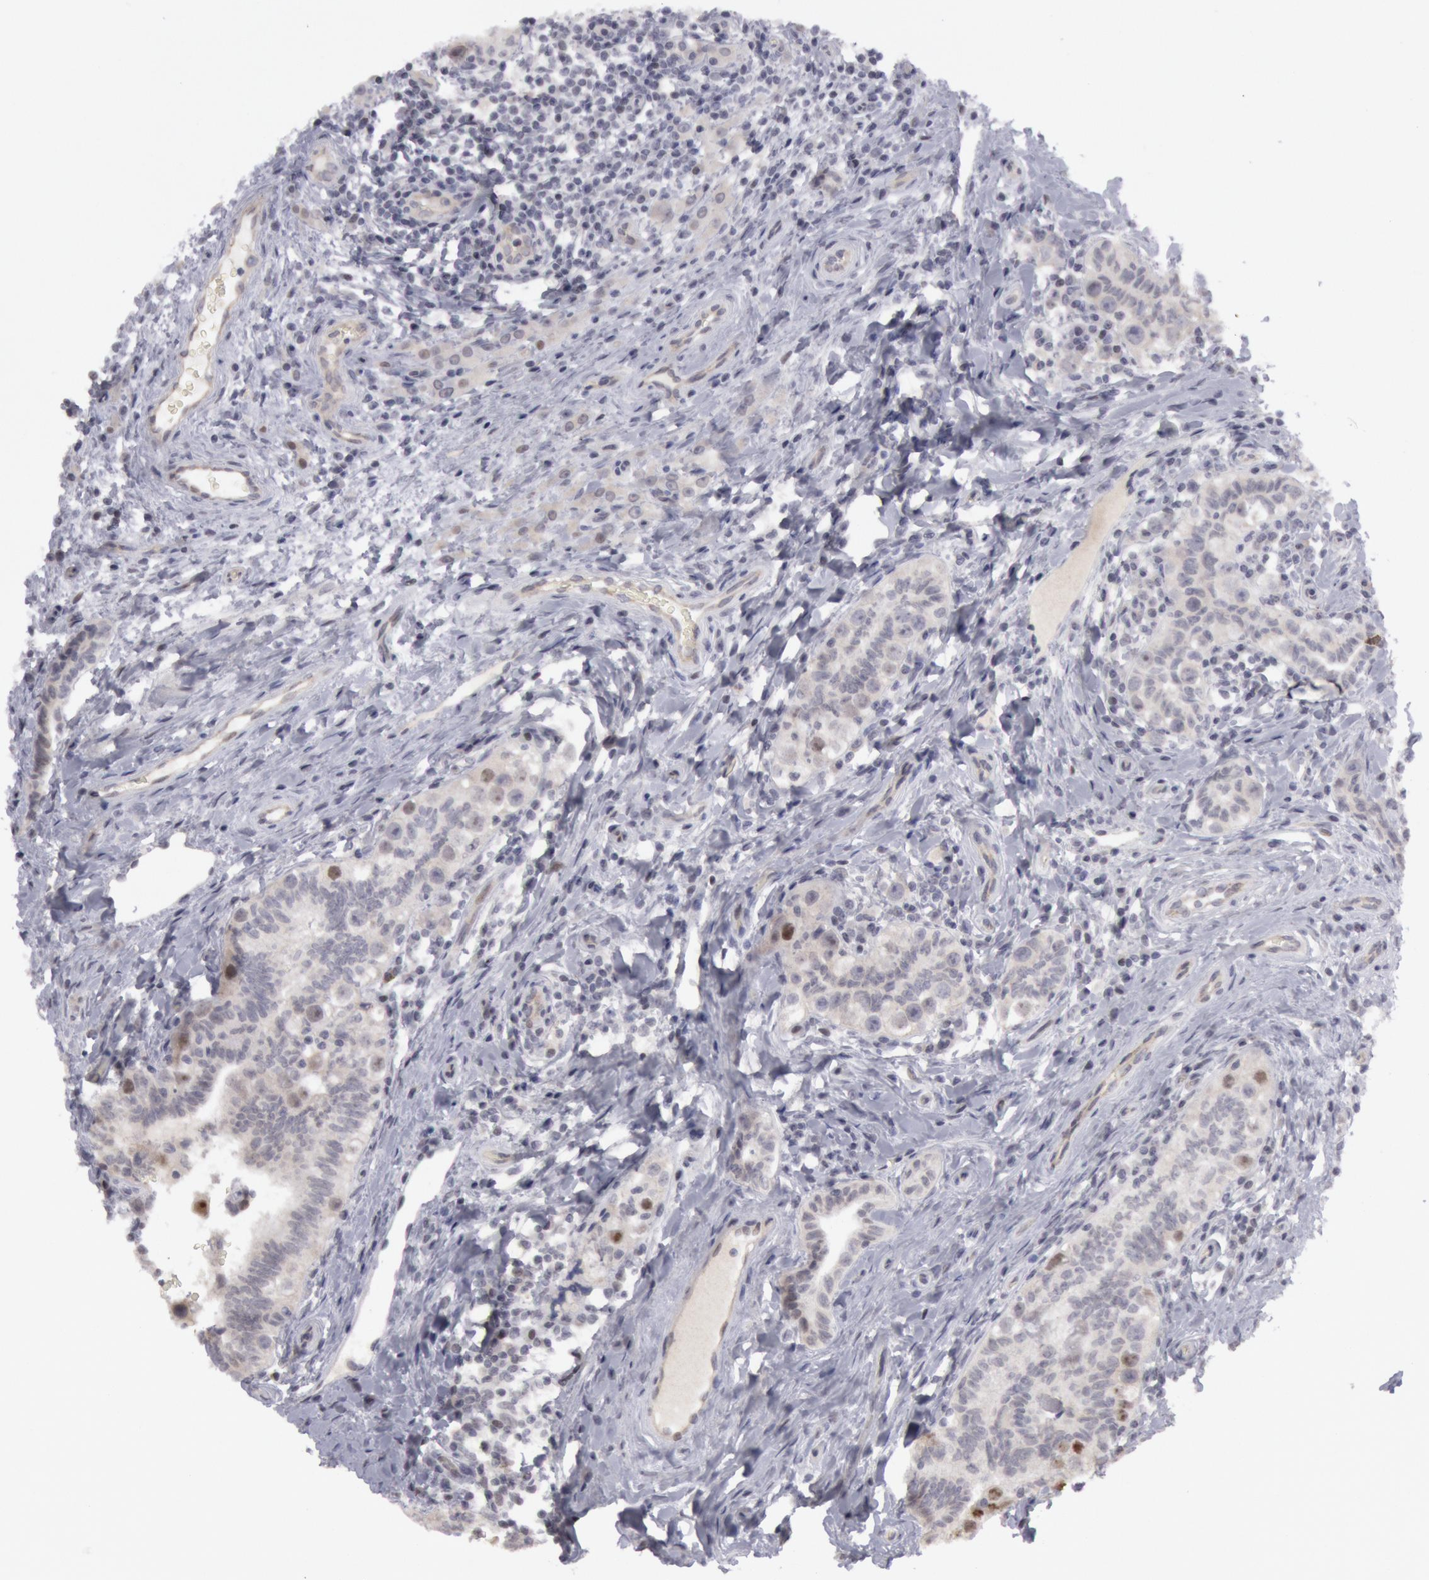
{"staining": {"intensity": "negative", "quantity": "none", "location": "none"}, "tissue": "testis cancer", "cell_type": "Tumor cells", "image_type": "cancer", "snomed": [{"axis": "morphology", "description": "Seminoma, NOS"}, {"axis": "topography", "description": "Testis"}], "caption": "Histopathology image shows no protein staining in tumor cells of testis cancer (seminoma) tissue.", "gene": "JOSD1", "patient": {"sex": "male", "age": 32}}